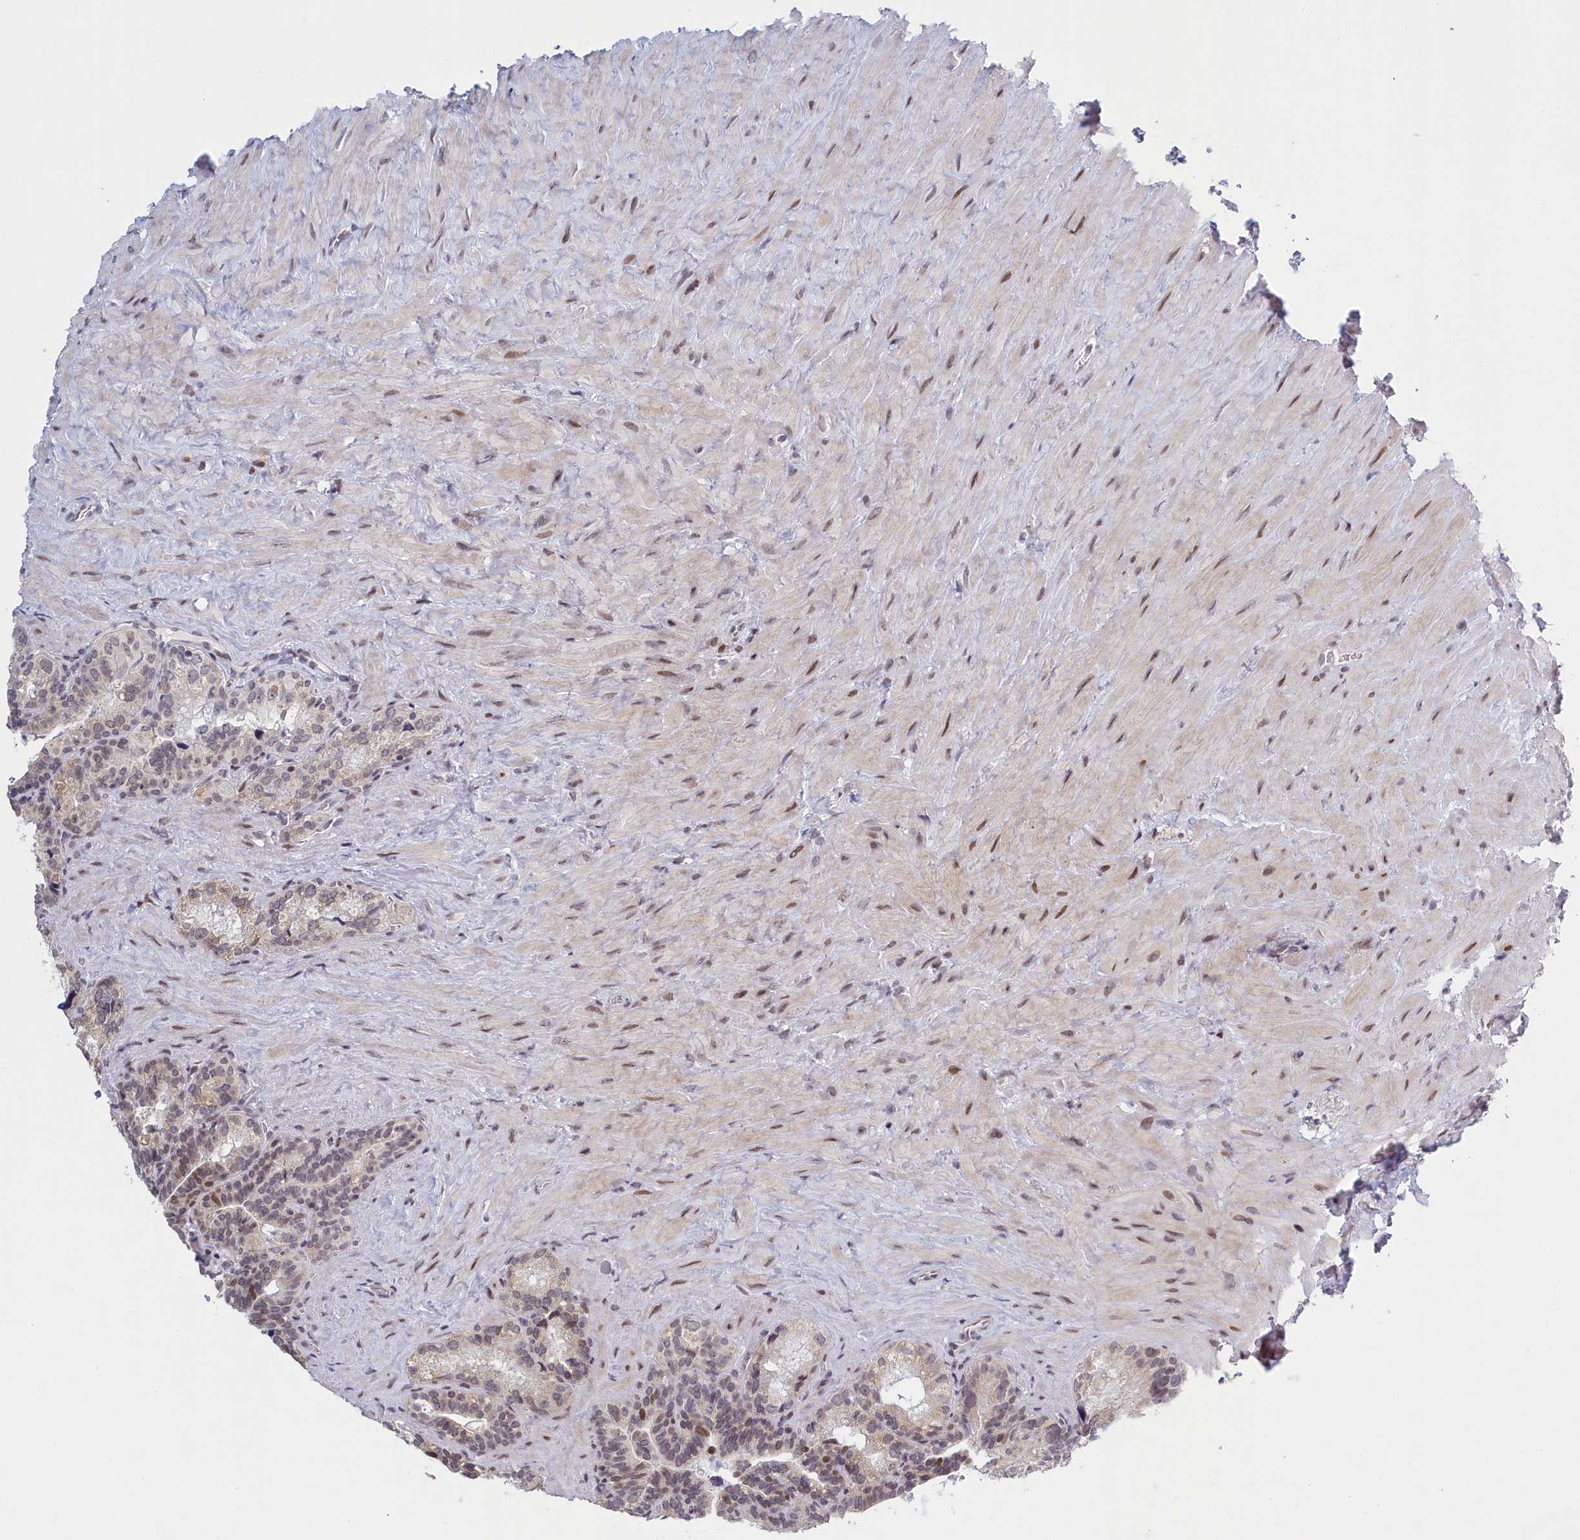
{"staining": {"intensity": "moderate", "quantity": "<25%", "location": "nuclear"}, "tissue": "seminal vesicle", "cell_type": "Glandular cells", "image_type": "normal", "snomed": [{"axis": "morphology", "description": "Normal tissue, NOS"}, {"axis": "topography", "description": "Seminal veicle"}], "caption": "IHC photomicrograph of unremarkable seminal vesicle: human seminal vesicle stained using immunohistochemistry (IHC) reveals low levels of moderate protein expression localized specifically in the nuclear of glandular cells, appearing as a nuclear brown color.", "gene": "ATF7IP2", "patient": {"sex": "male", "age": 68}}